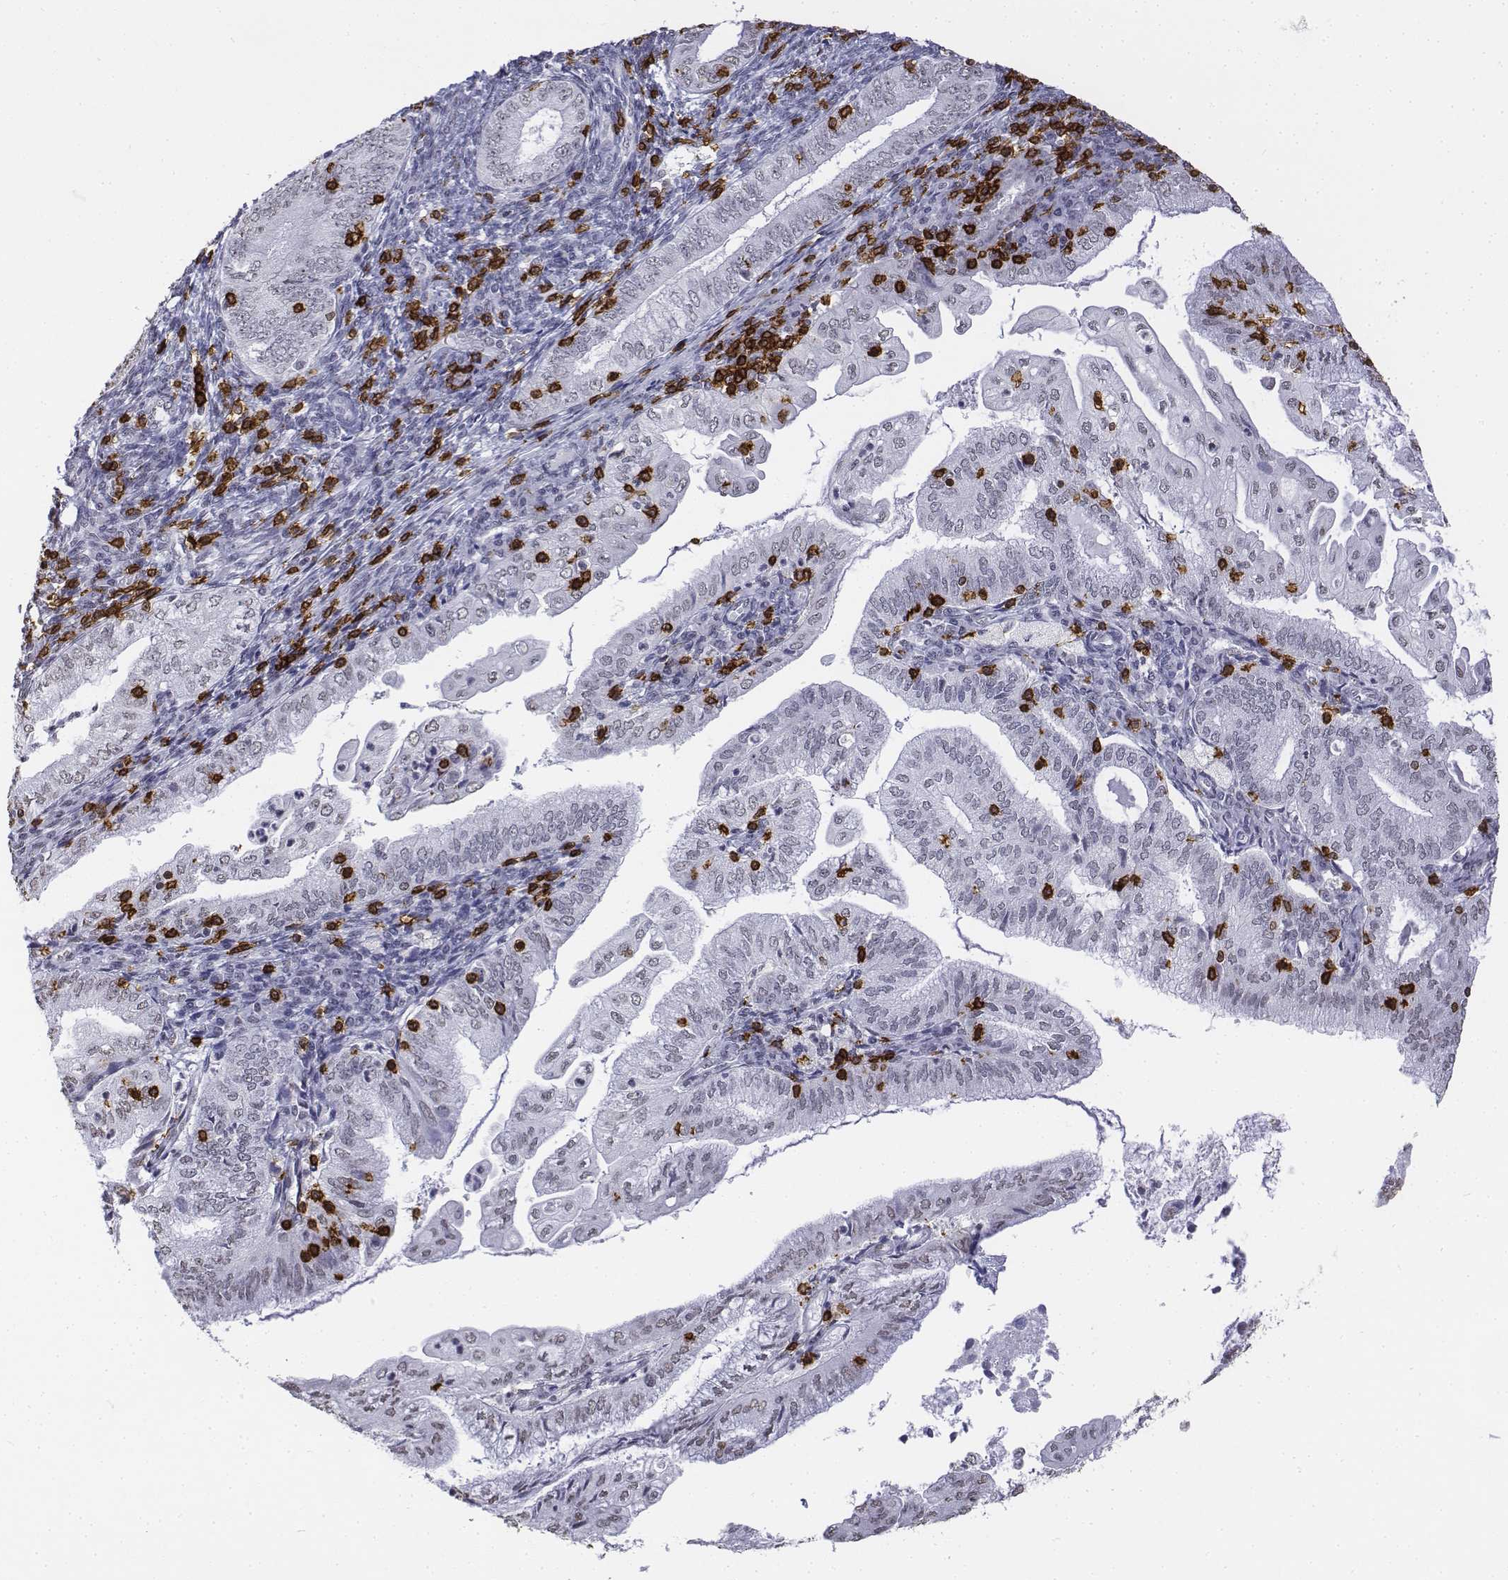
{"staining": {"intensity": "negative", "quantity": "none", "location": "none"}, "tissue": "endometrial cancer", "cell_type": "Tumor cells", "image_type": "cancer", "snomed": [{"axis": "morphology", "description": "Adenocarcinoma, NOS"}, {"axis": "topography", "description": "Endometrium"}], "caption": "This is an IHC image of endometrial cancer. There is no expression in tumor cells.", "gene": "CD3E", "patient": {"sex": "female", "age": 55}}